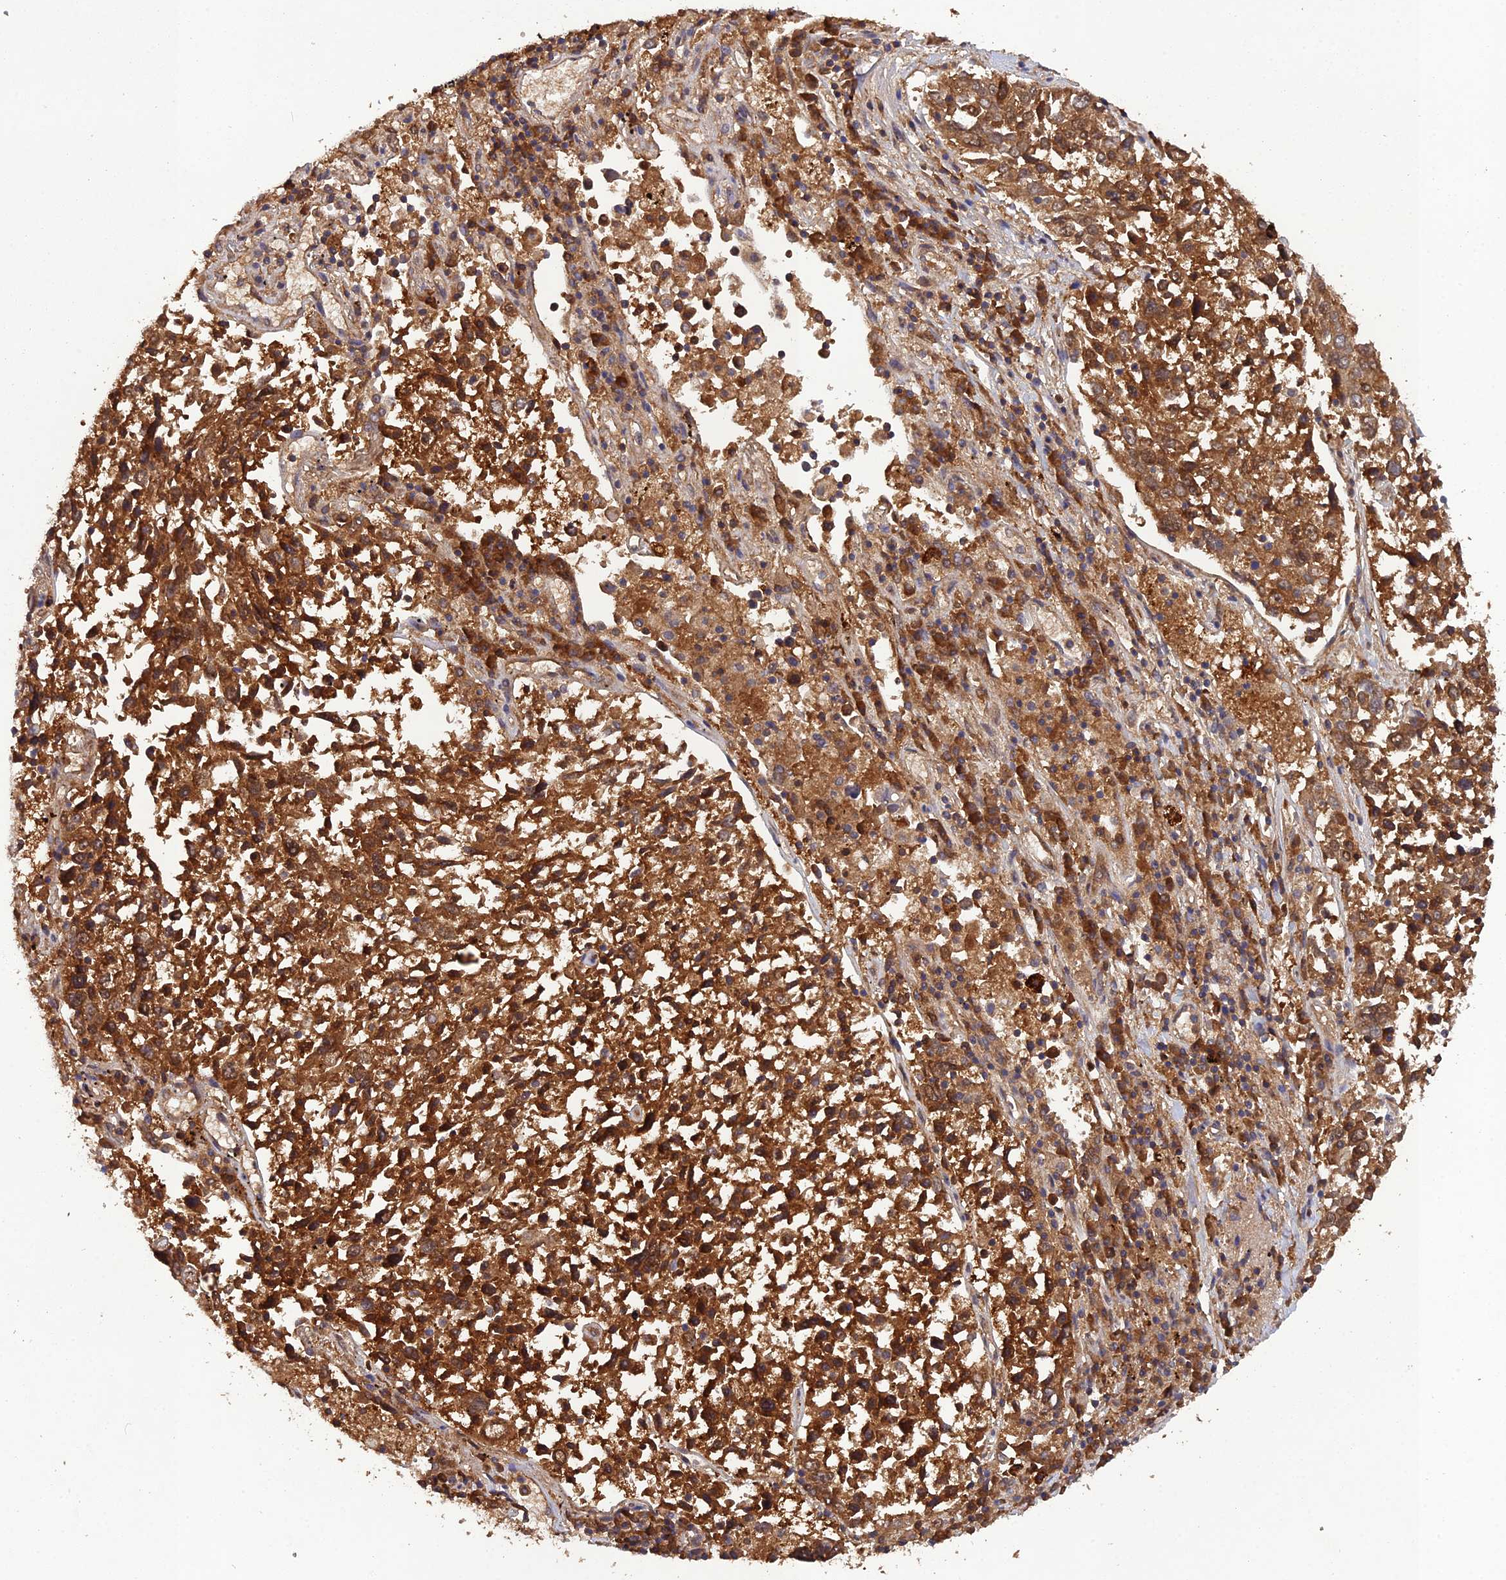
{"staining": {"intensity": "moderate", "quantity": ">75%", "location": "cytoplasmic/membranous"}, "tissue": "lung cancer", "cell_type": "Tumor cells", "image_type": "cancer", "snomed": [{"axis": "morphology", "description": "Squamous cell carcinoma, NOS"}, {"axis": "topography", "description": "Lung"}], "caption": "Human squamous cell carcinoma (lung) stained with a protein marker shows moderate staining in tumor cells.", "gene": "TMEM258", "patient": {"sex": "male", "age": 65}}